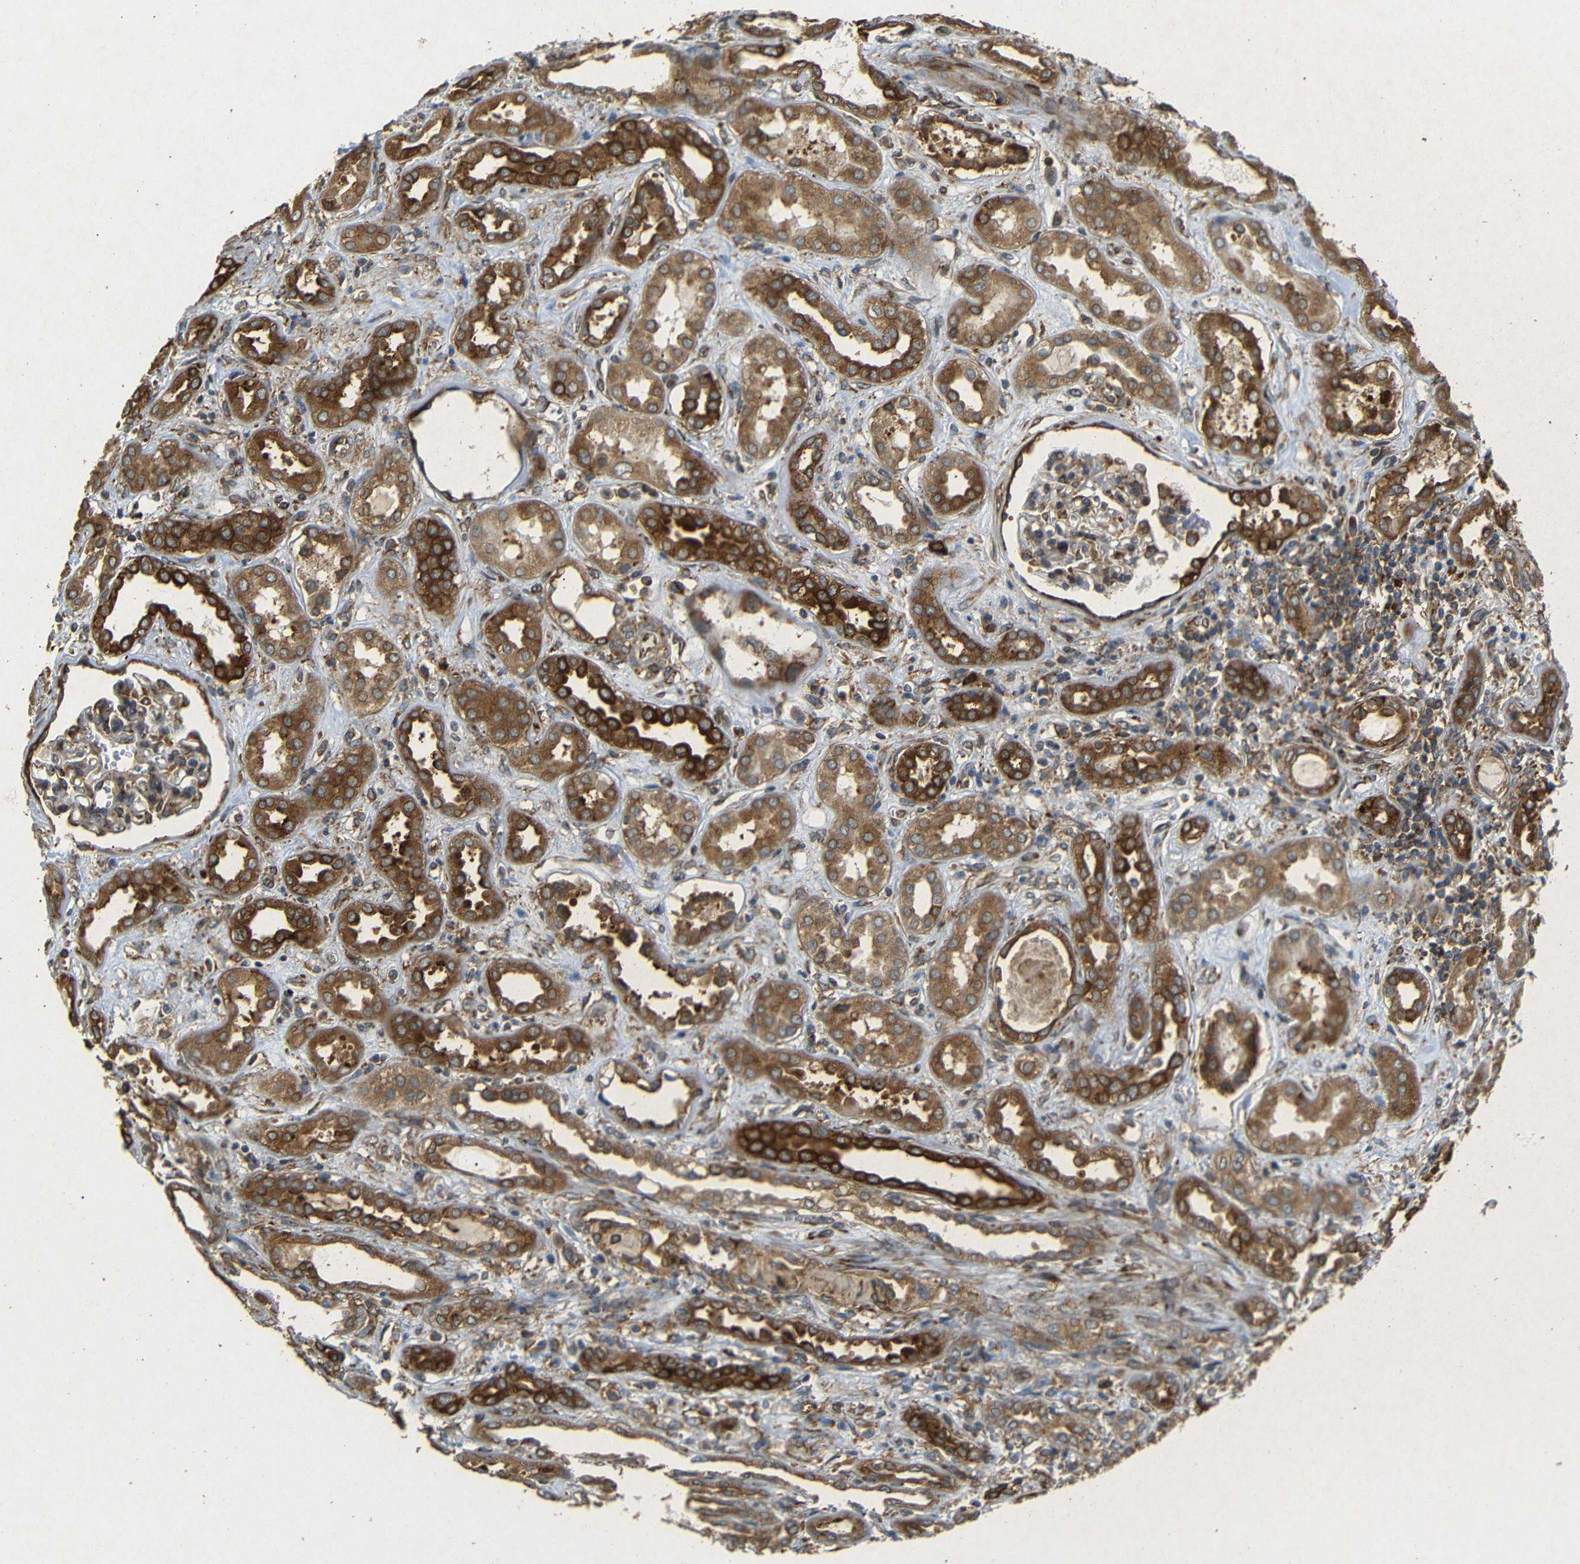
{"staining": {"intensity": "moderate", "quantity": "25%-75%", "location": "cytoplasmic/membranous"}, "tissue": "kidney", "cell_type": "Cells in glomeruli", "image_type": "normal", "snomed": [{"axis": "morphology", "description": "Normal tissue, NOS"}, {"axis": "topography", "description": "Kidney"}], "caption": "Moderate cytoplasmic/membranous protein positivity is present in approximately 25%-75% of cells in glomeruli in kidney.", "gene": "BTF3", "patient": {"sex": "male", "age": 59}}